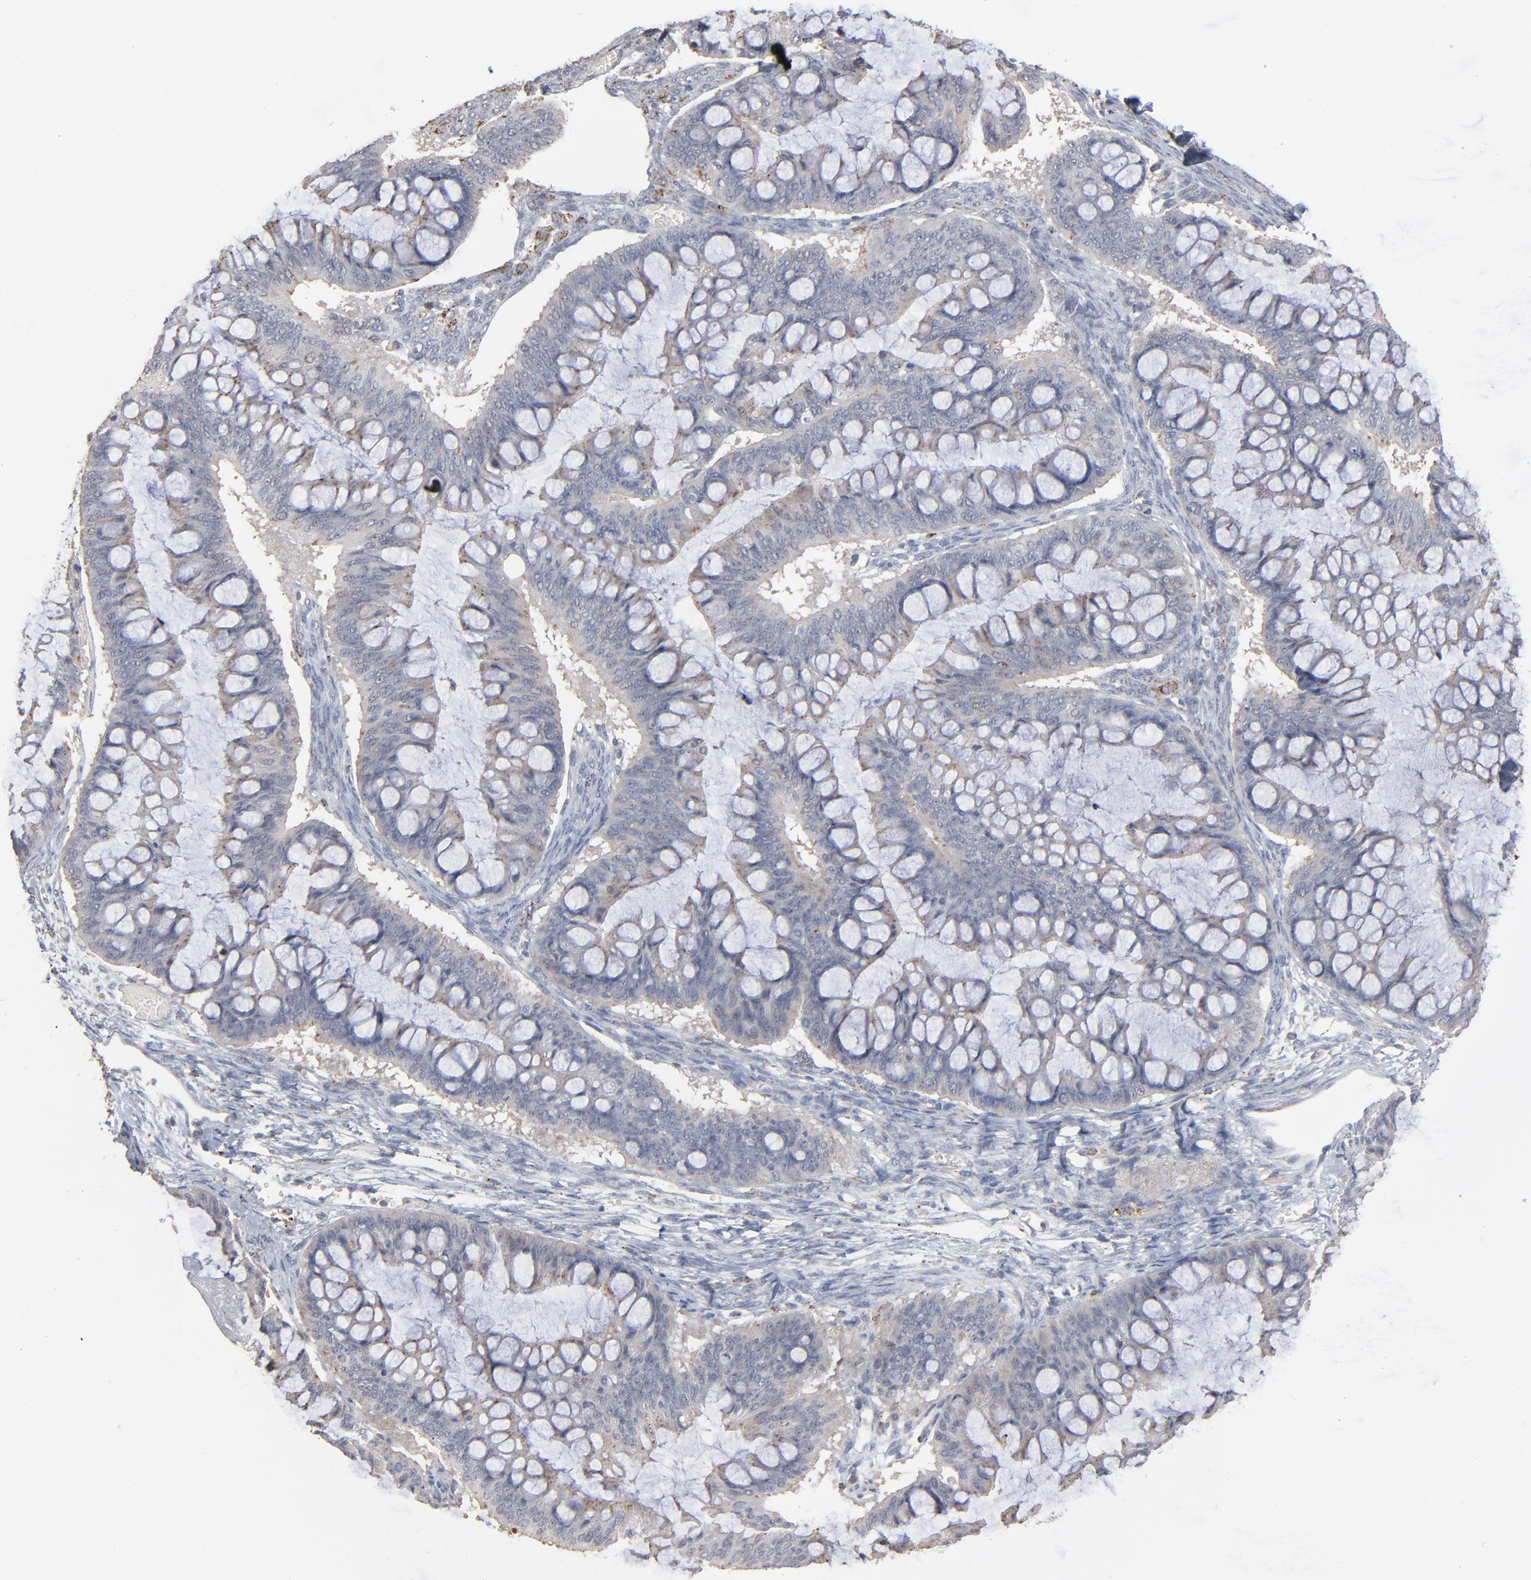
{"staining": {"intensity": "weak", "quantity": ">75%", "location": "cytoplasmic/membranous"}, "tissue": "ovarian cancer", "cell_type": "Tumor cells", "image_type": "cancer", "snomed": [{"axis": "morphology", "description": "Cystadenocarcinoma, mucinous, NOS"}, {"axis": "topography", "description": "Ovary"}], "caption": "Tumor cells reveal low levels of weak cytoplasmic/membranous expression in approximately >75% of cells in human mucinous cystadenocarcinoma (ovarian). (DAB (3,3'-diaminobenzidine) IHC, brown staining for protein, blue staining for nuclei).", "gene": "POMT2", "patient": {"sex": "female", "age": 73}}